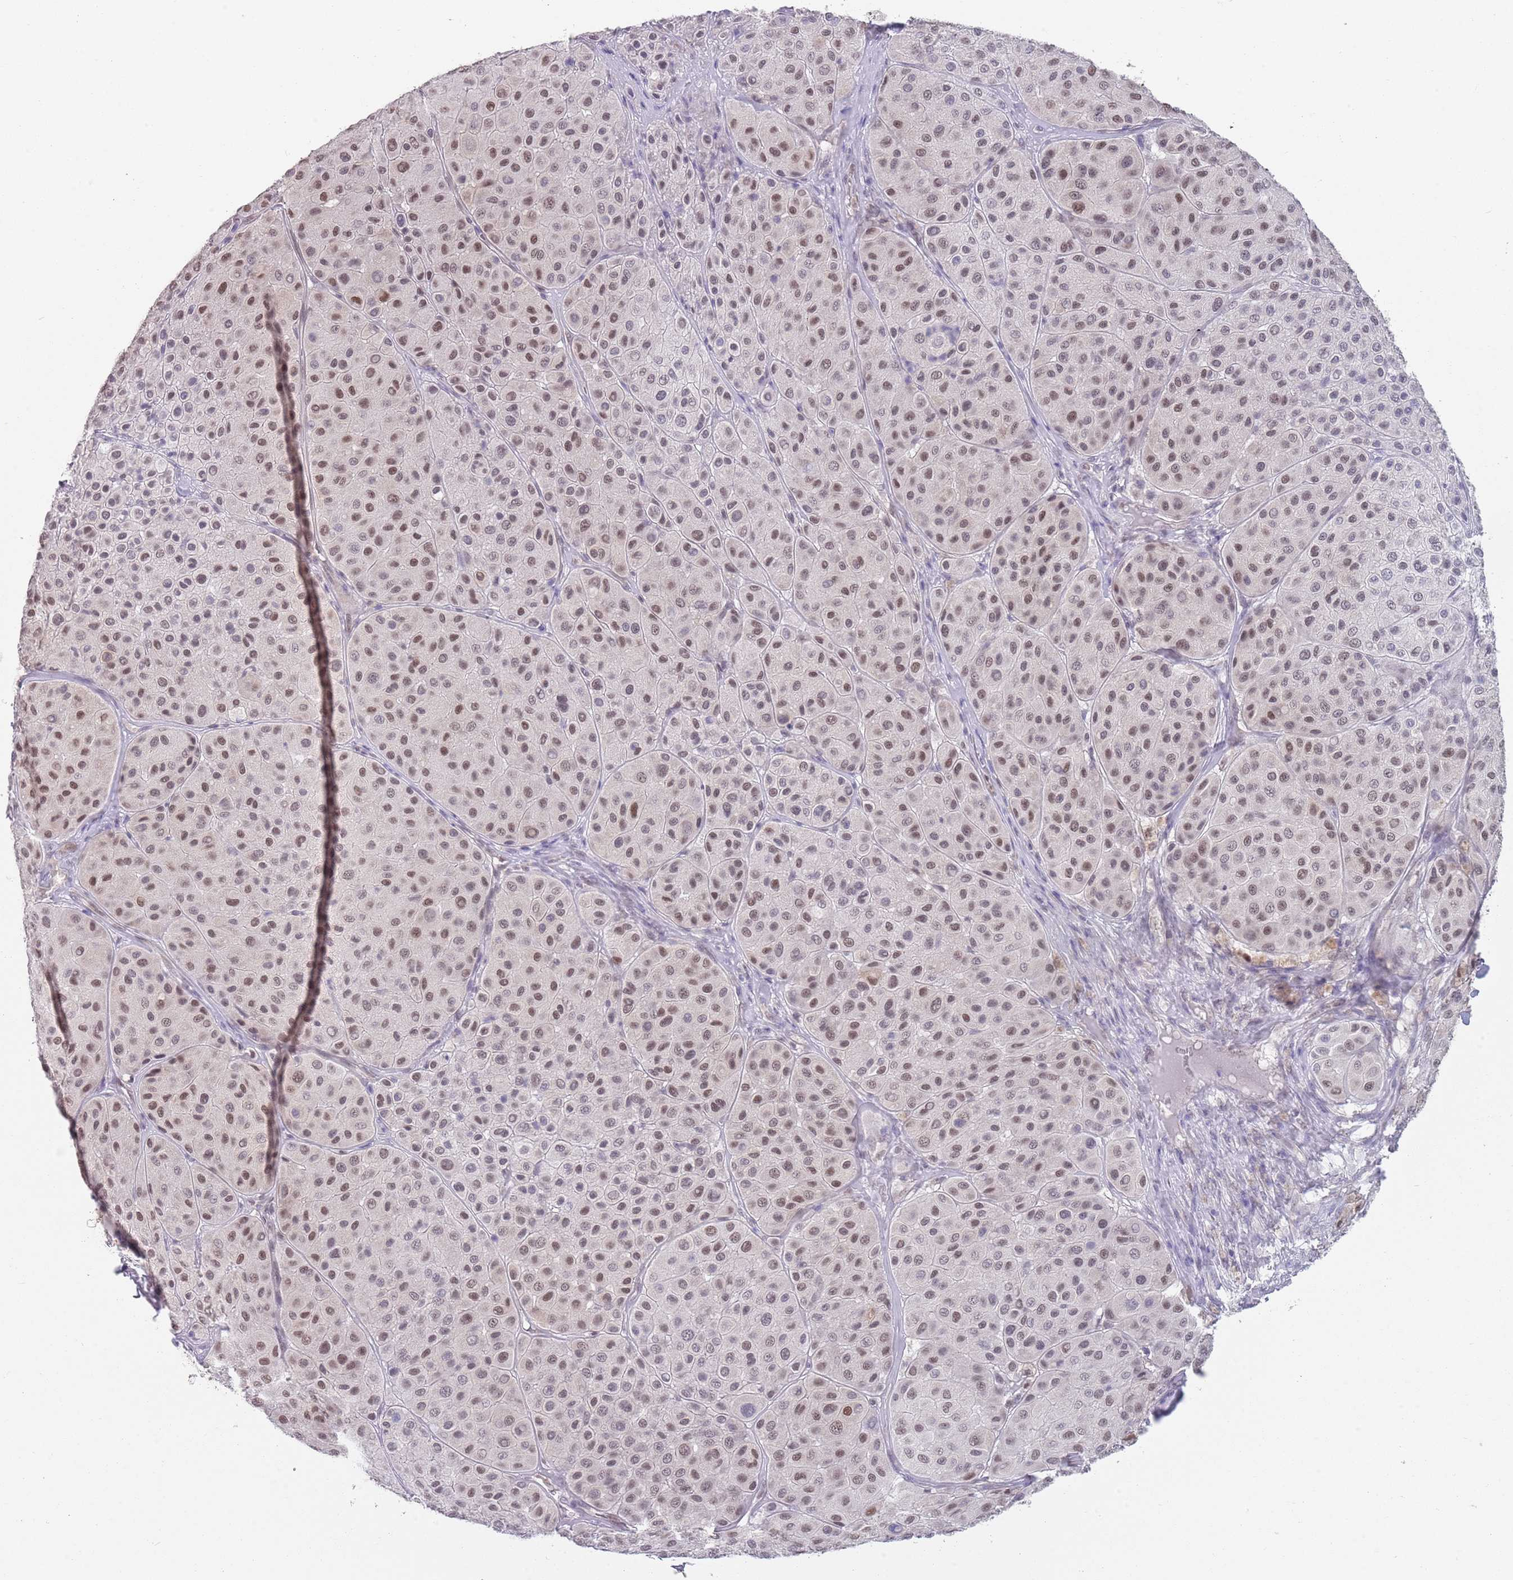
{"staining": {"intensity": "moderate", "quantity": "25%-75%", "location": "nuclear"}, "tissue": "melanoma", "cell_type": "Tumor cells", "image_type": "cancer", "snomed": [{"axis": "morphology", "description": "Malignant melanoma, Metastatic site"}, {"axis": "topography", "description": "Smooth muscle"}], "caption": "Immunohistochemical staining of human melanoma reveals medium levels of moderate nuclear protein positivity in about 25%-75% of tumor cells. Ihc stains the protein of interest in brown and the nuclei are stained blue.", "gene": "SEPHS2", "patient": {"sex": "male", "age": 41}}